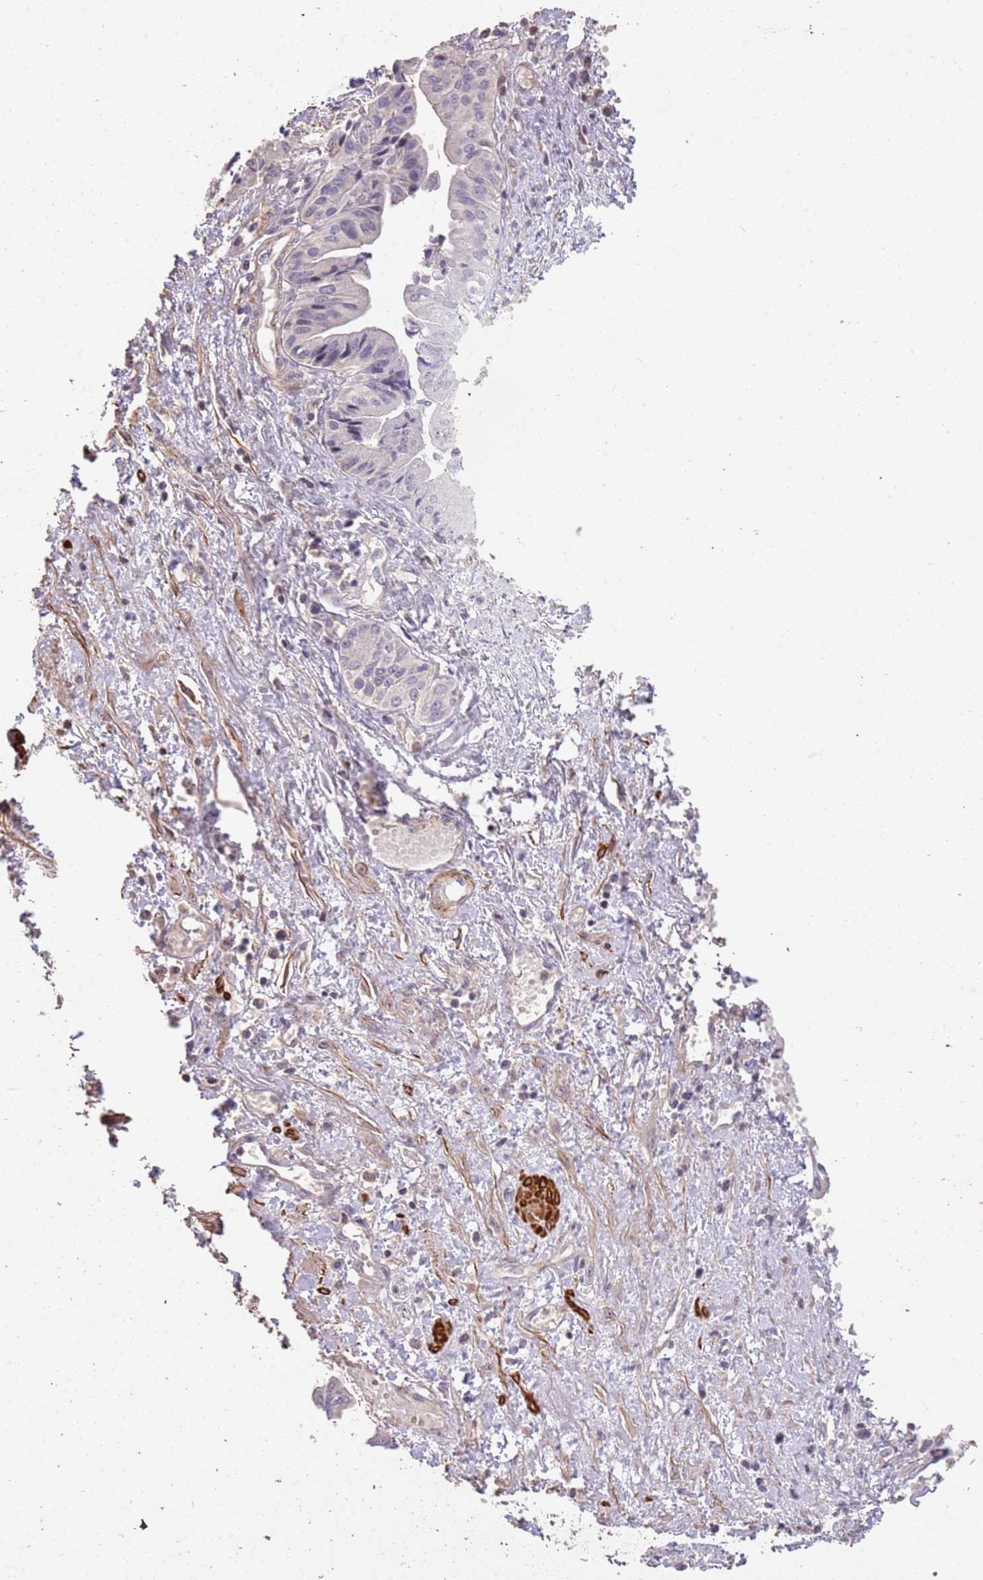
{"staining": {"intensity": "negative", "quantity": "none", "location": "none"}, "tissue": "pancreatic cancer", "cell_type": "Tumor cells", "image_type": "cancer", "snomed": [{"axis": "morphology", "description": "Adenocarcinoma, NOS"}, {"axis": "topography", "description": "Pancreas"}], "caption": "A high-resolution micrograph shows immunohistochemistry (IHC) staining of pancreatic adenocarcinoma, which displays no significant positivity in tumor cells. (Immunohistochemistry, brightfield microscopy, high magnification).", "gene": "ADTRP", "patient": {"sex": "female", "age": 50}}